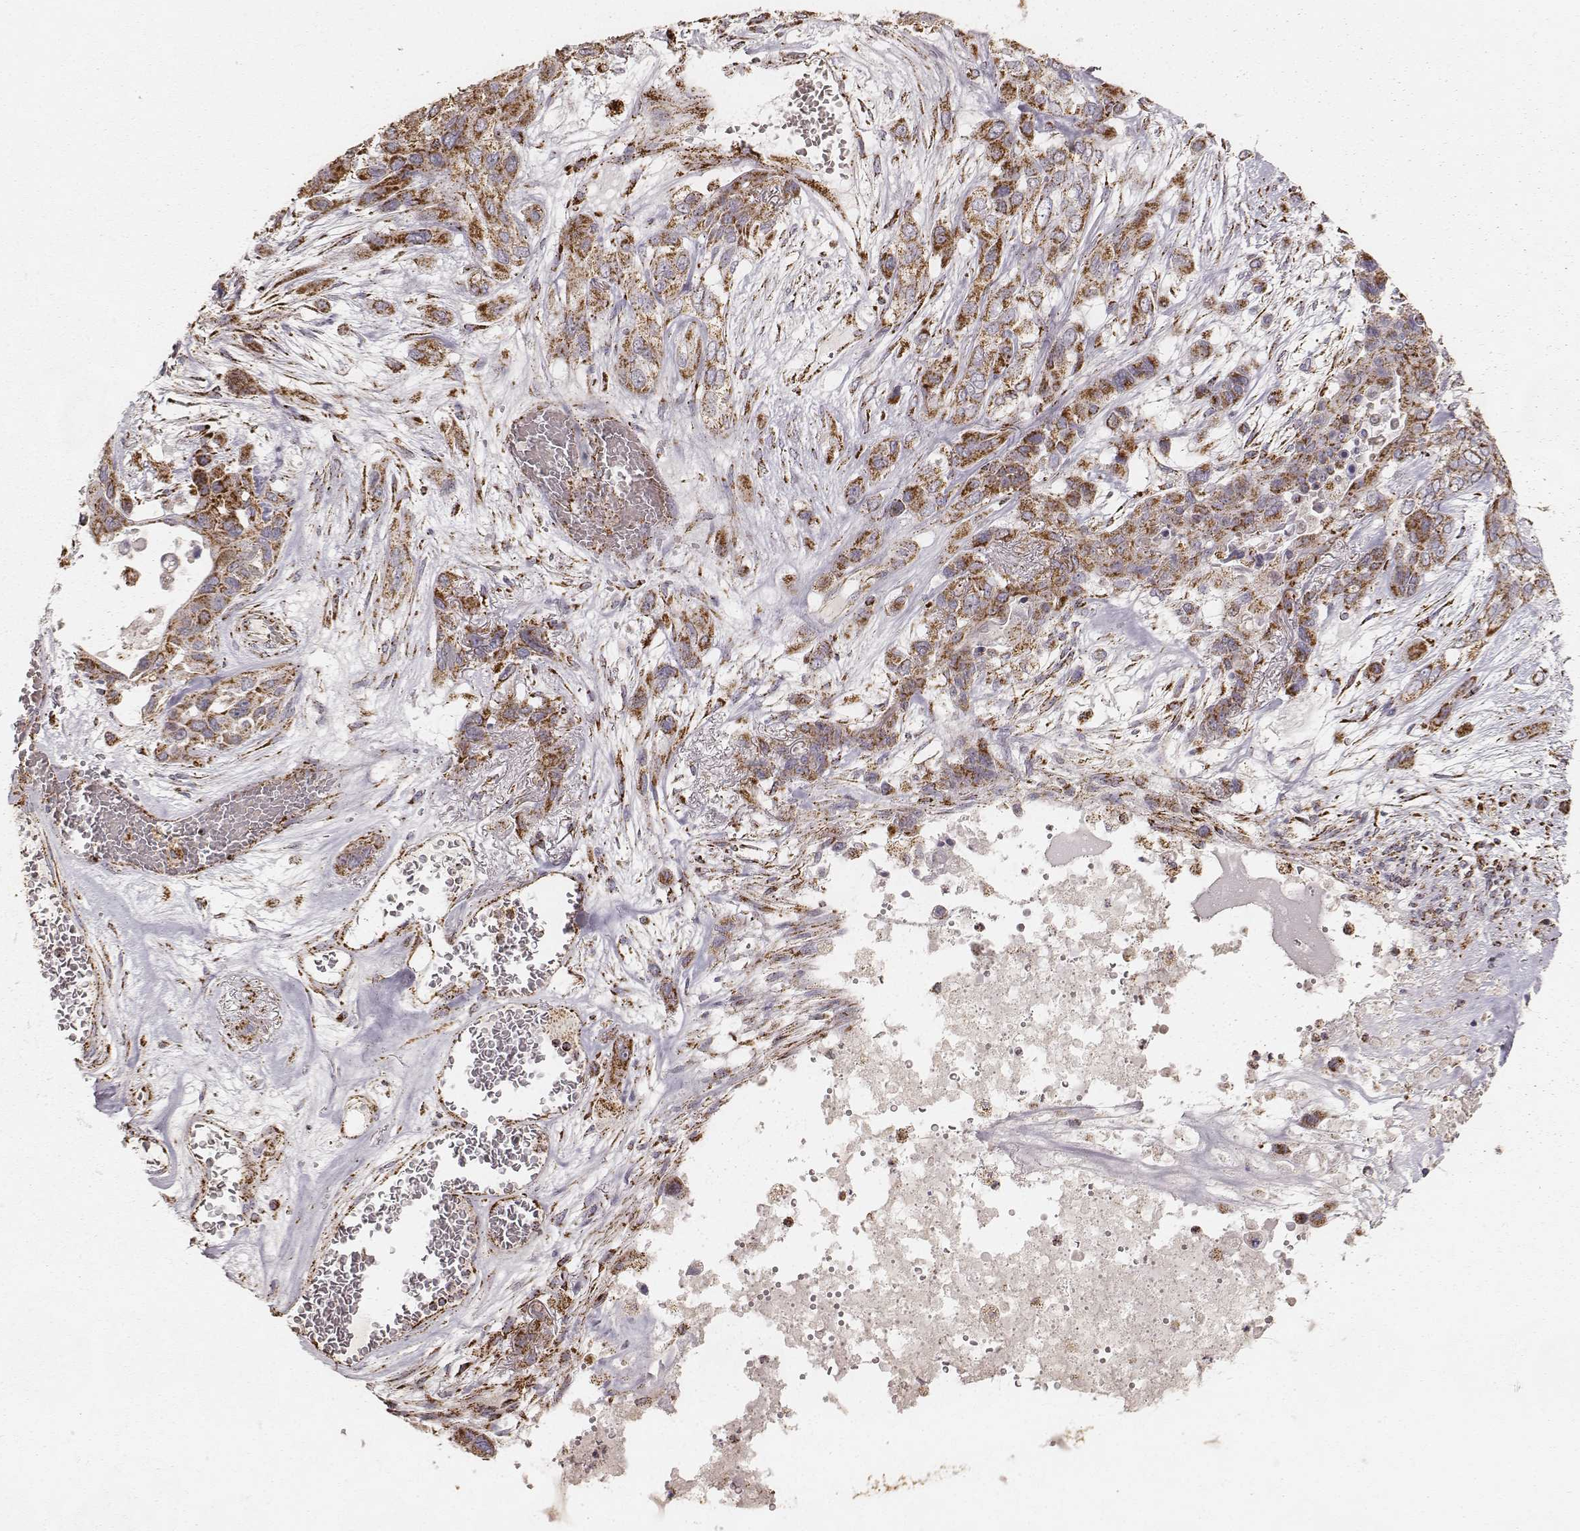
{"staining": {"intensity": "moderate", "quantity": ">75%", "location": "cytoplasmic/membranous"}, "tissue": "lung cancer", "cell_type": "Tumor cells", "image_type": "cancer", "snomed": [{"axis": "morphology", "description": "Squamous cell carcinoma, NOS"}, {"axis": "topography", "description": "Lung"}], "caption": "Approximately >75% of tumor cells in lung cancer reveal moderate cytoplasmic/membranous protein expression as visualized by brown immunohistochemical staining.", "gene": "CS", "patient": {"sex": "female", "age": 70}}